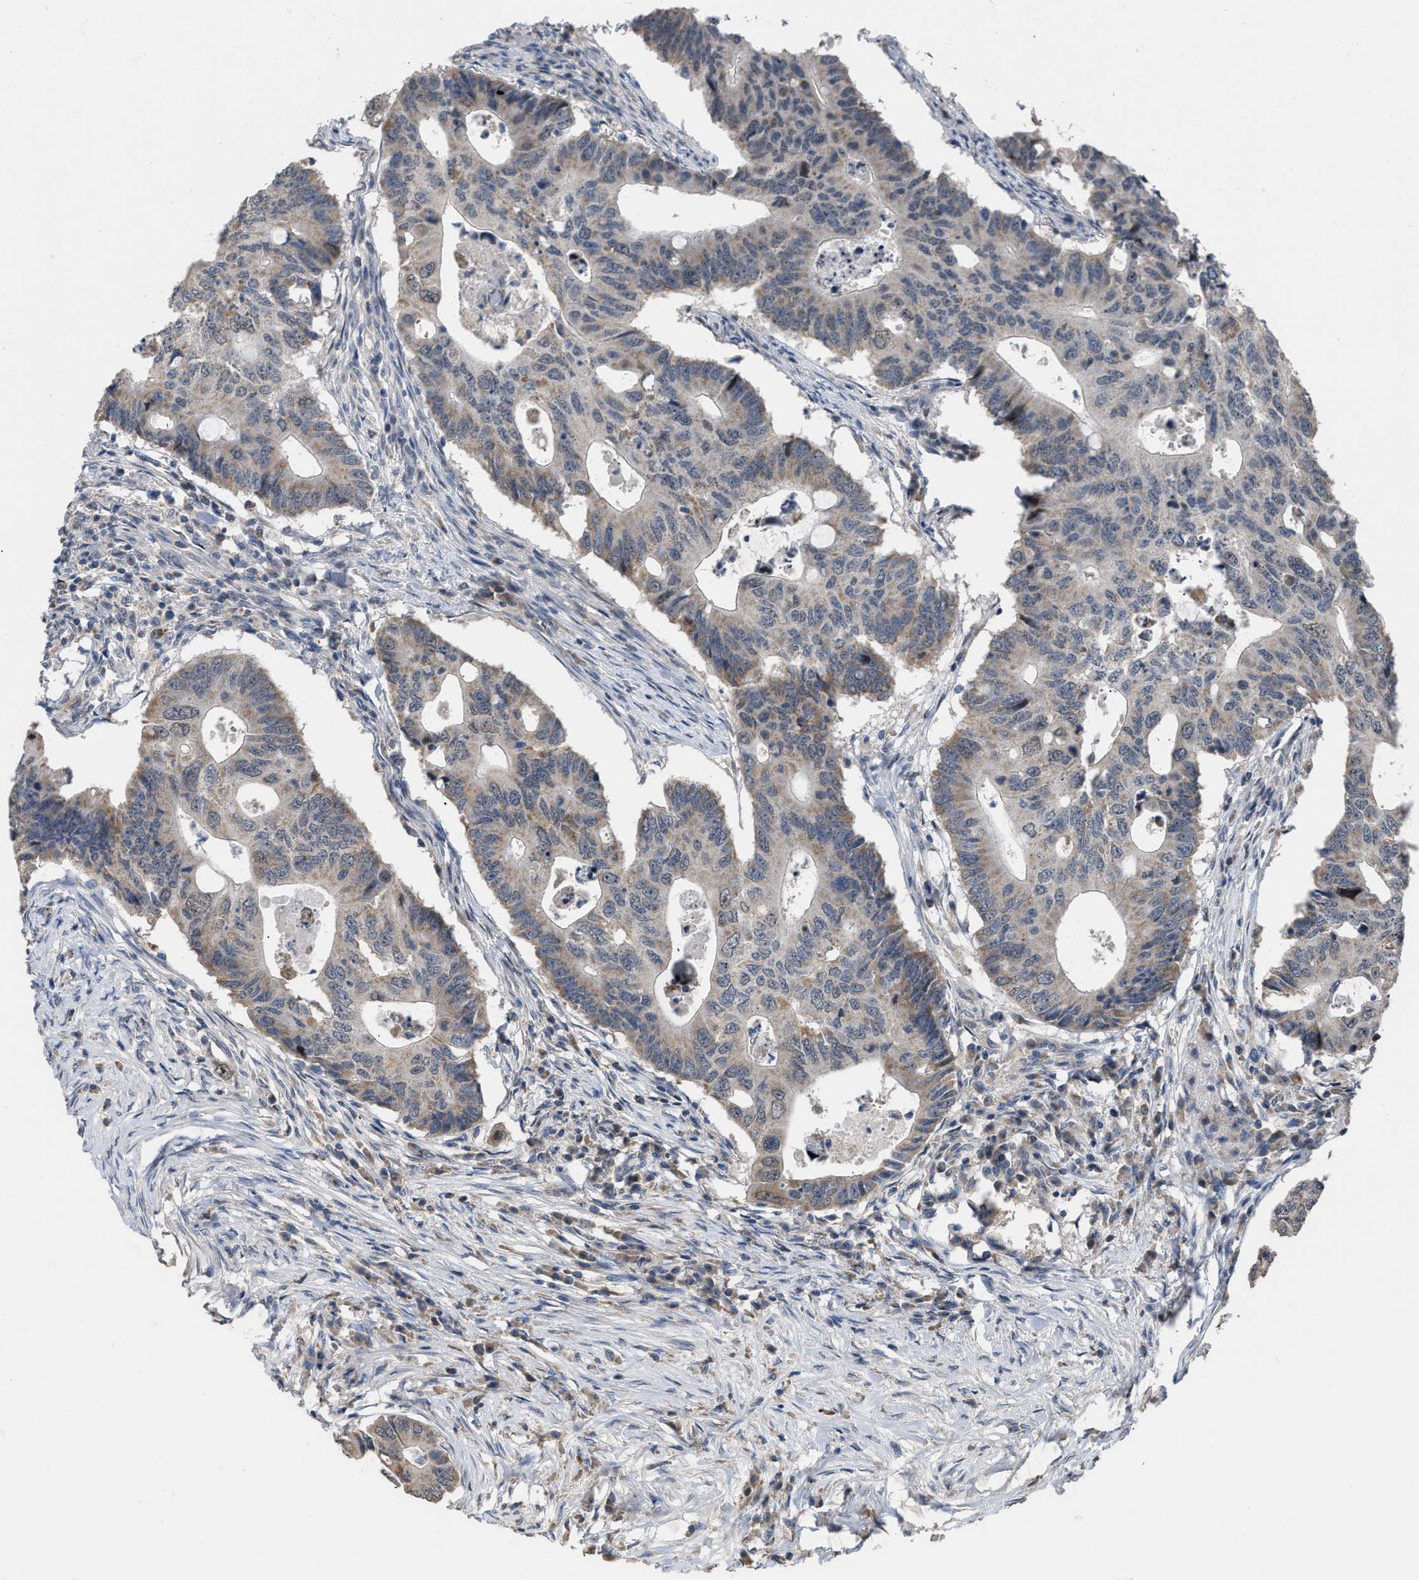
{"staining": {"intensity": "weak", "quantity": "25%-75%", "location": "cytoplasmic/membranous"}, "tissue": "colorectal cancer", "cell_type": "Tumor cells", "image_type": "cancer", "snomed": [{"axis": "morphology", "description": "Adenocarcinoma, NOS"}, {"axis": "topography", "description": "Colon"}], "caption": "Protein staining by IHC shows weak cytoplasmic/membranous expression in about 25%-75% of tumor cells in colorectal adenocarcinoma. The staining was performed using DAB (3,3'-diaminobenzidine) to visualize the protein expression in brown, while the nuclei were stained in blue with hematoxylin (Magnification: 20x).", "gene": "SETDB1", "patient": {"sex": "male", "age": 71}}